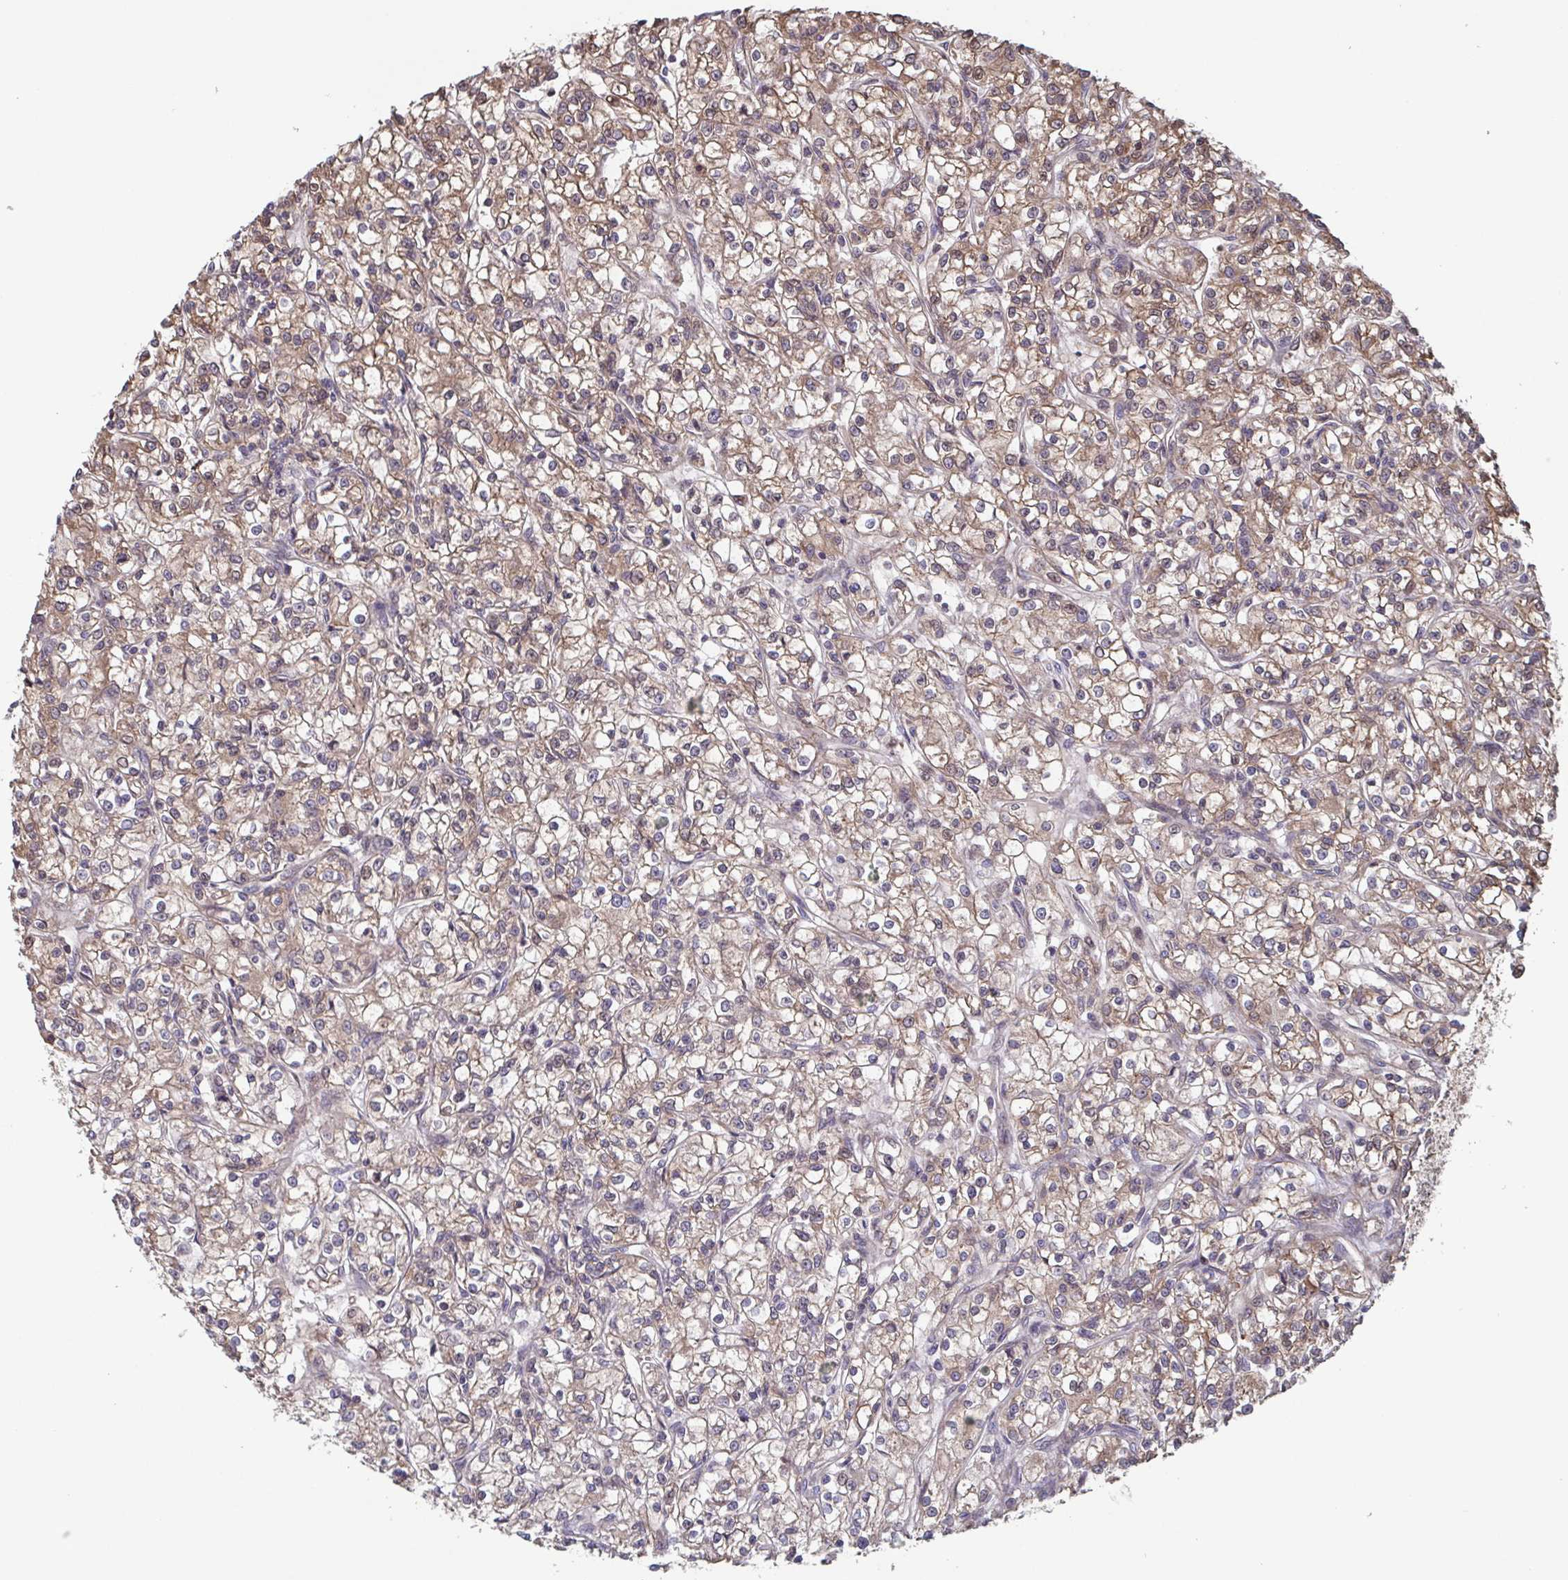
{"staining": {"intensity": "moderate", "quantity": ">75%", "location": "cytoplasmic/membranous"}, "tissue": "renal cancer", "cell_type": "Tumor cells", "image_type": "cancer", "snomed": [{"axis": "morphology", "description": "Adenocarcinoma, NOS"}, {"axis": "topography", "description": "Kidney"}], "caption": "Human renal cancer stained with a protein marker displays moderate staining in tumor cells.", "gene": "COPB1", "patient": {"sex": "female", "age": 59}}